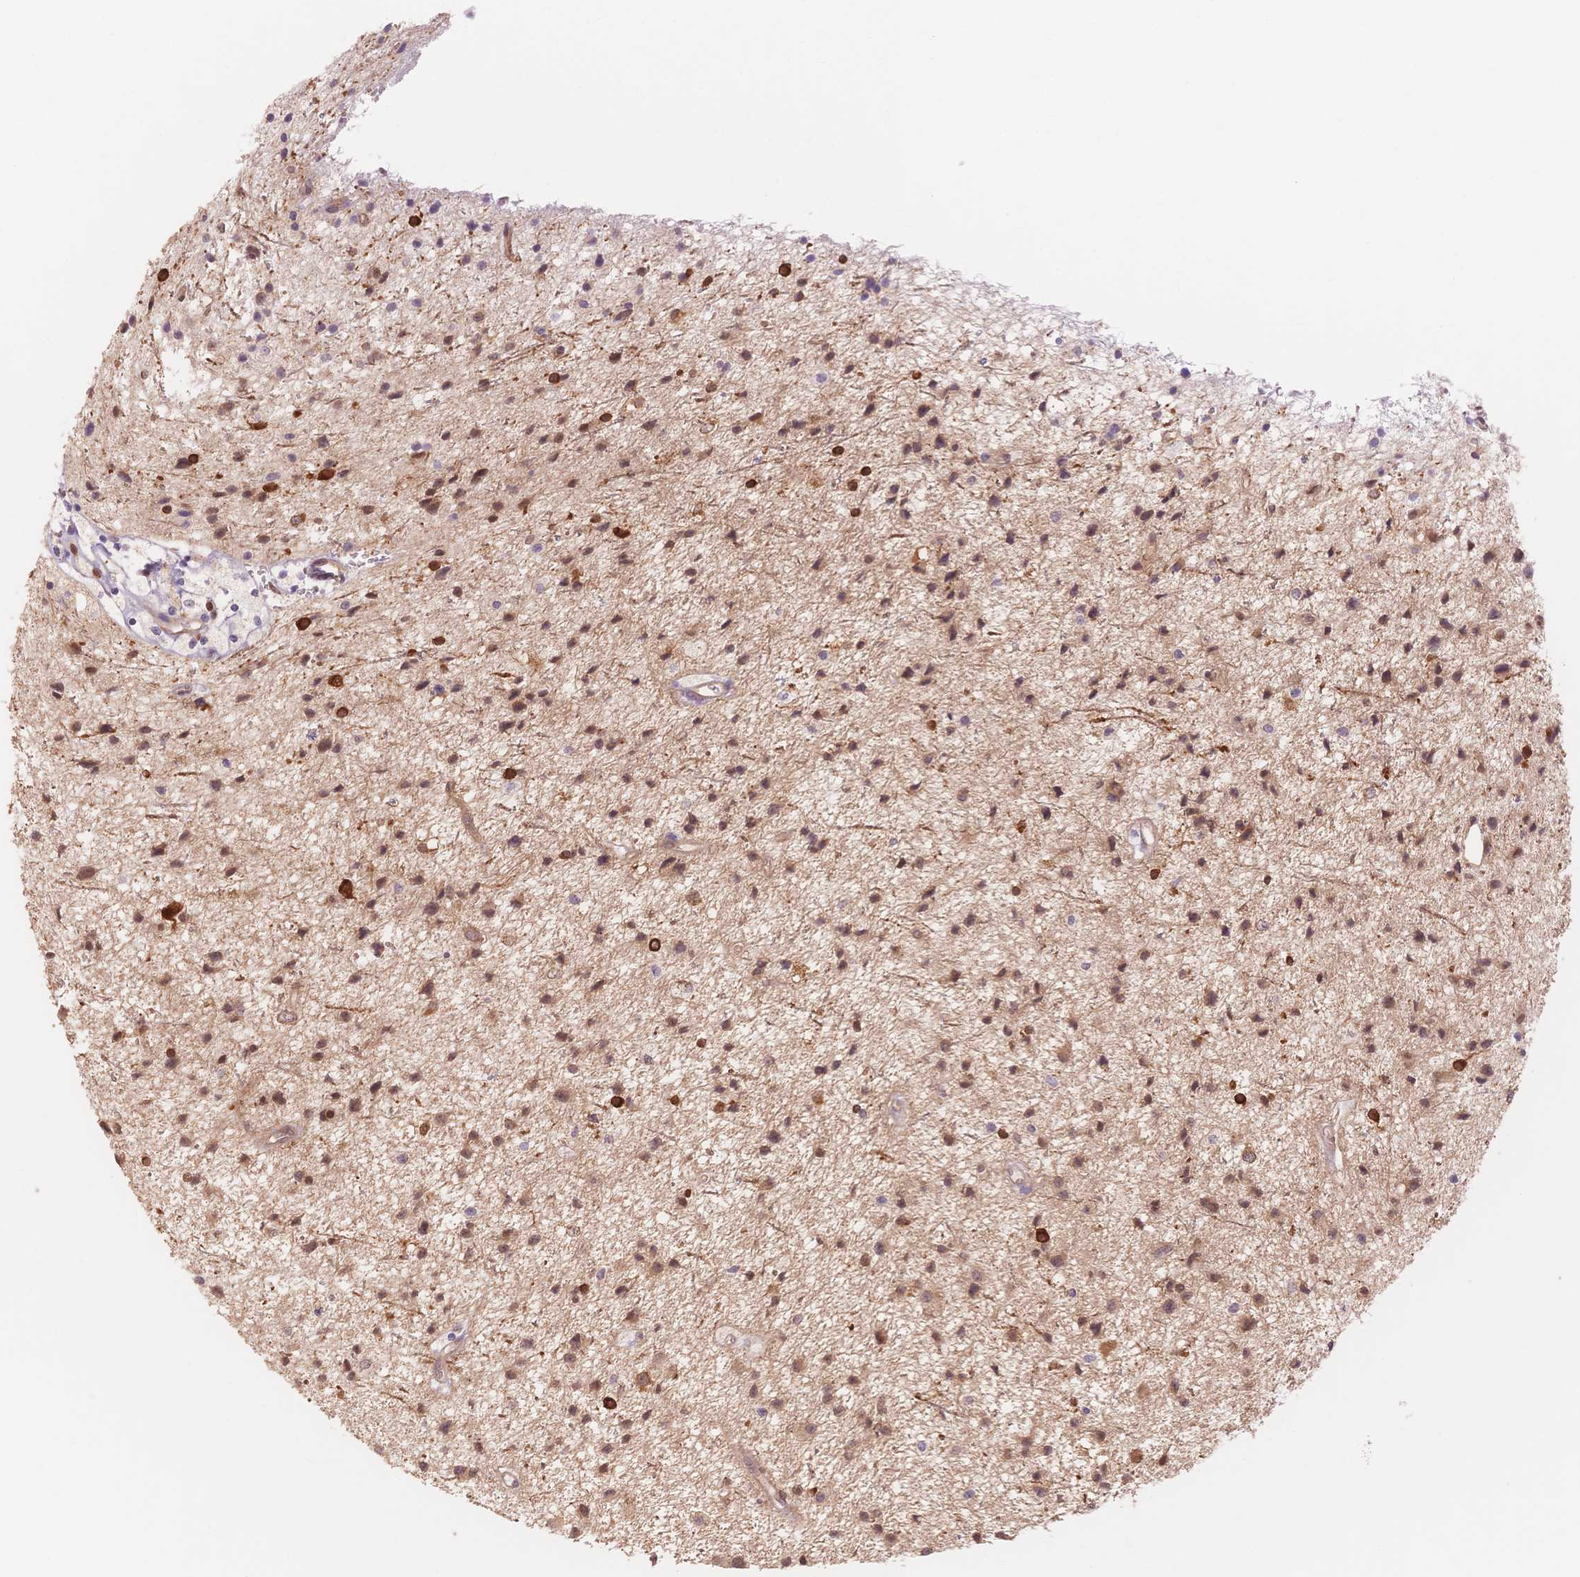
{"staining": {"intensity": "strong", "quantity": ">75%", "location": "cytoplasmic/membranous"}, "tissue": "glioma", "cell_type": "Tumor cells", "image_type": "cancer", "snomed": [{"axis": "morphology", "description": "Glioma, malignant, Low grade"}, {"axis": "topography", "description": "Brain"}], "caption": "A photomicrograph of human glioma stained for a protein displays strong cytoplasmic/membranous brown staining in tumor cells.", "gene": "STK39", "patient": {"sex": "male", "age": 43}}